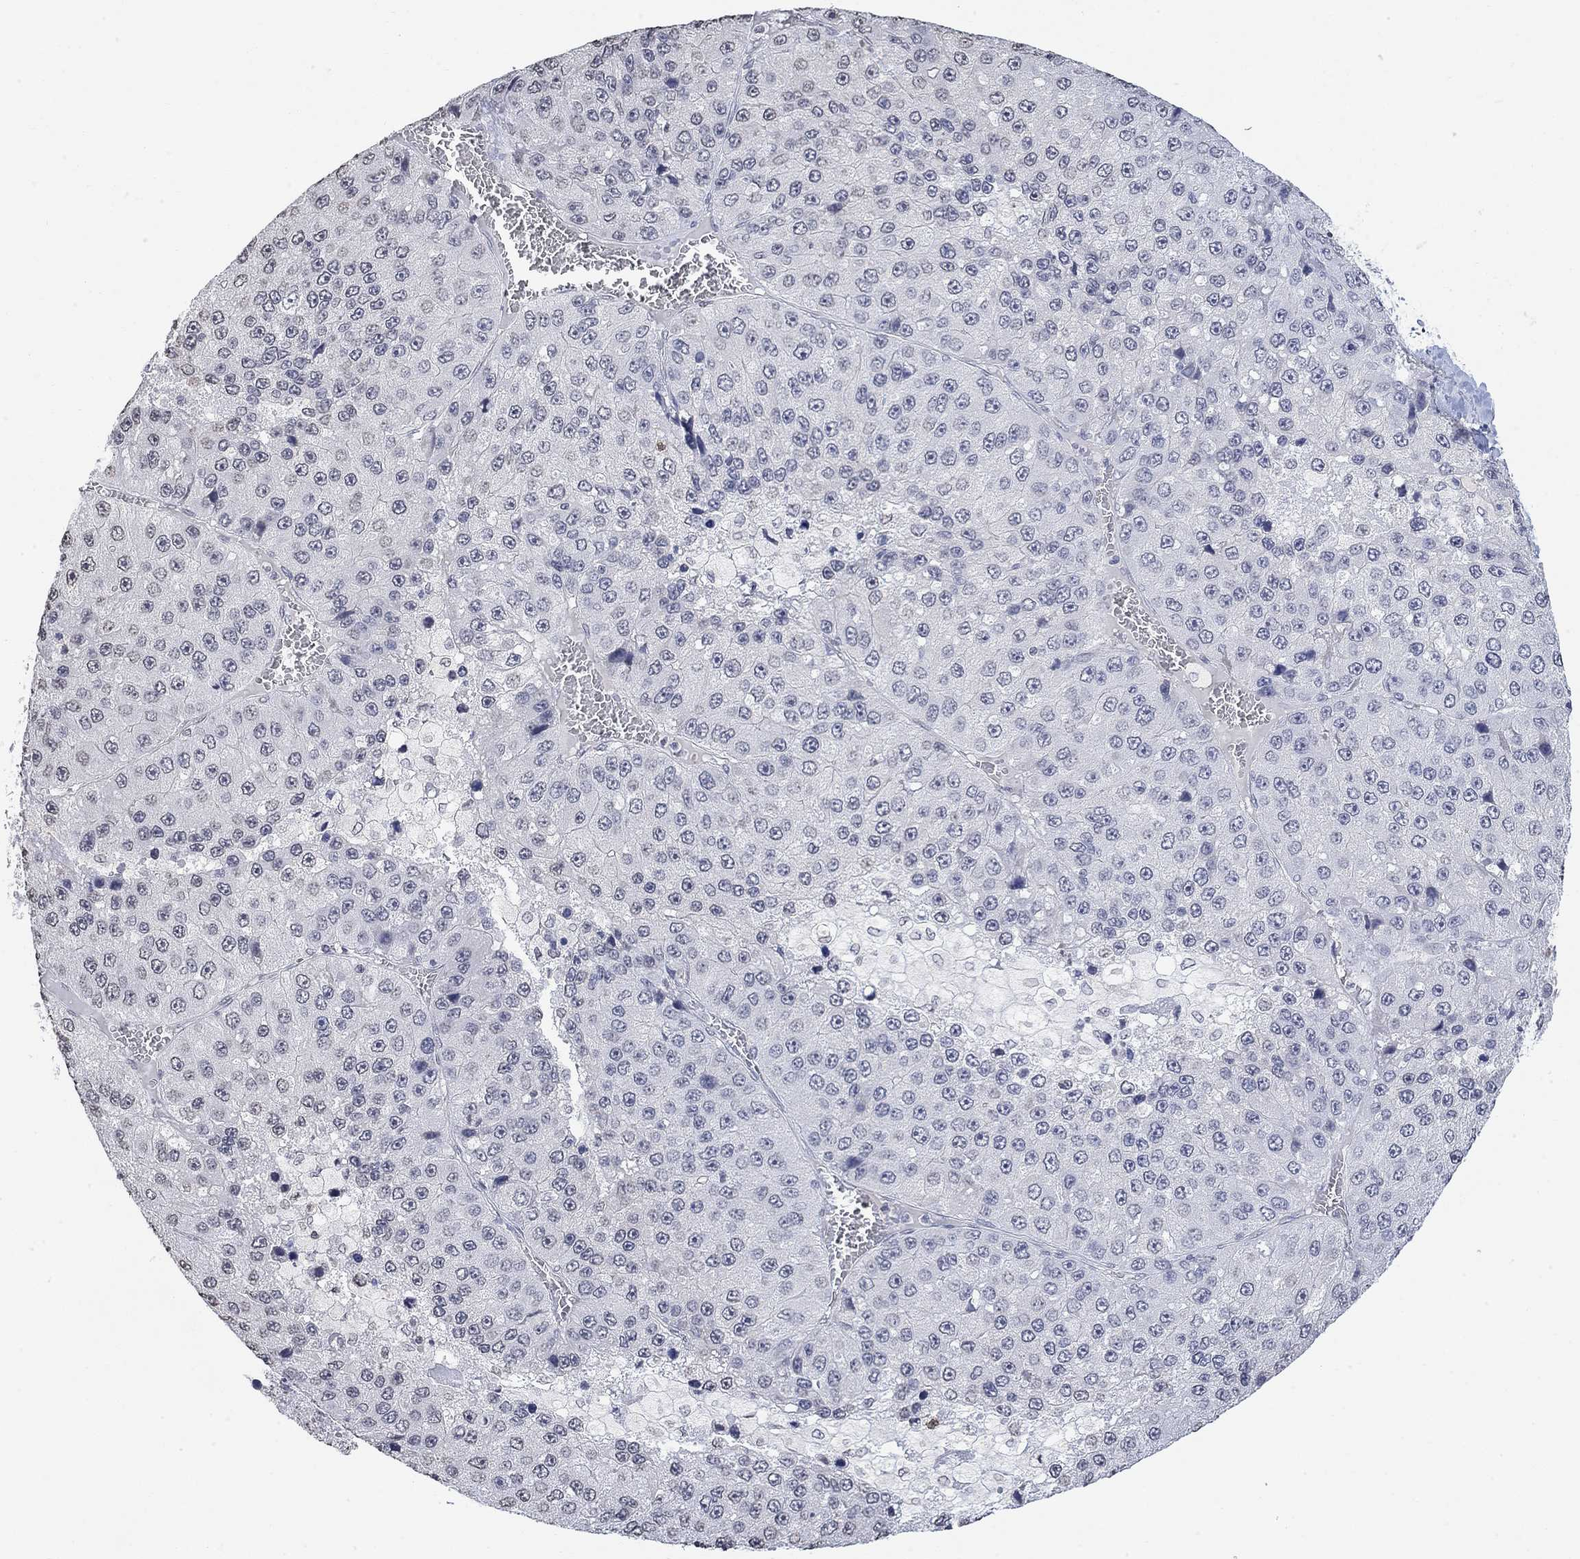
{"staining": {"intensity": "negative", "quantity": "none", "location": "none"}, "tissue": "liver cancer", "cell_type": "Tumor cells", "image_type": "cancer", "snomed": [{"axis": "morphology", "description": "Carcinoma, Hepatocellular, NOS"}, {"axis": "topography", "description": "Liver"}], "caption": "Tumor cells show no significant staining in liver cancer (hepatocellular carcinoma).", "gene": "TMEM255A", "patient": {"sex": "female", "age": 73}}